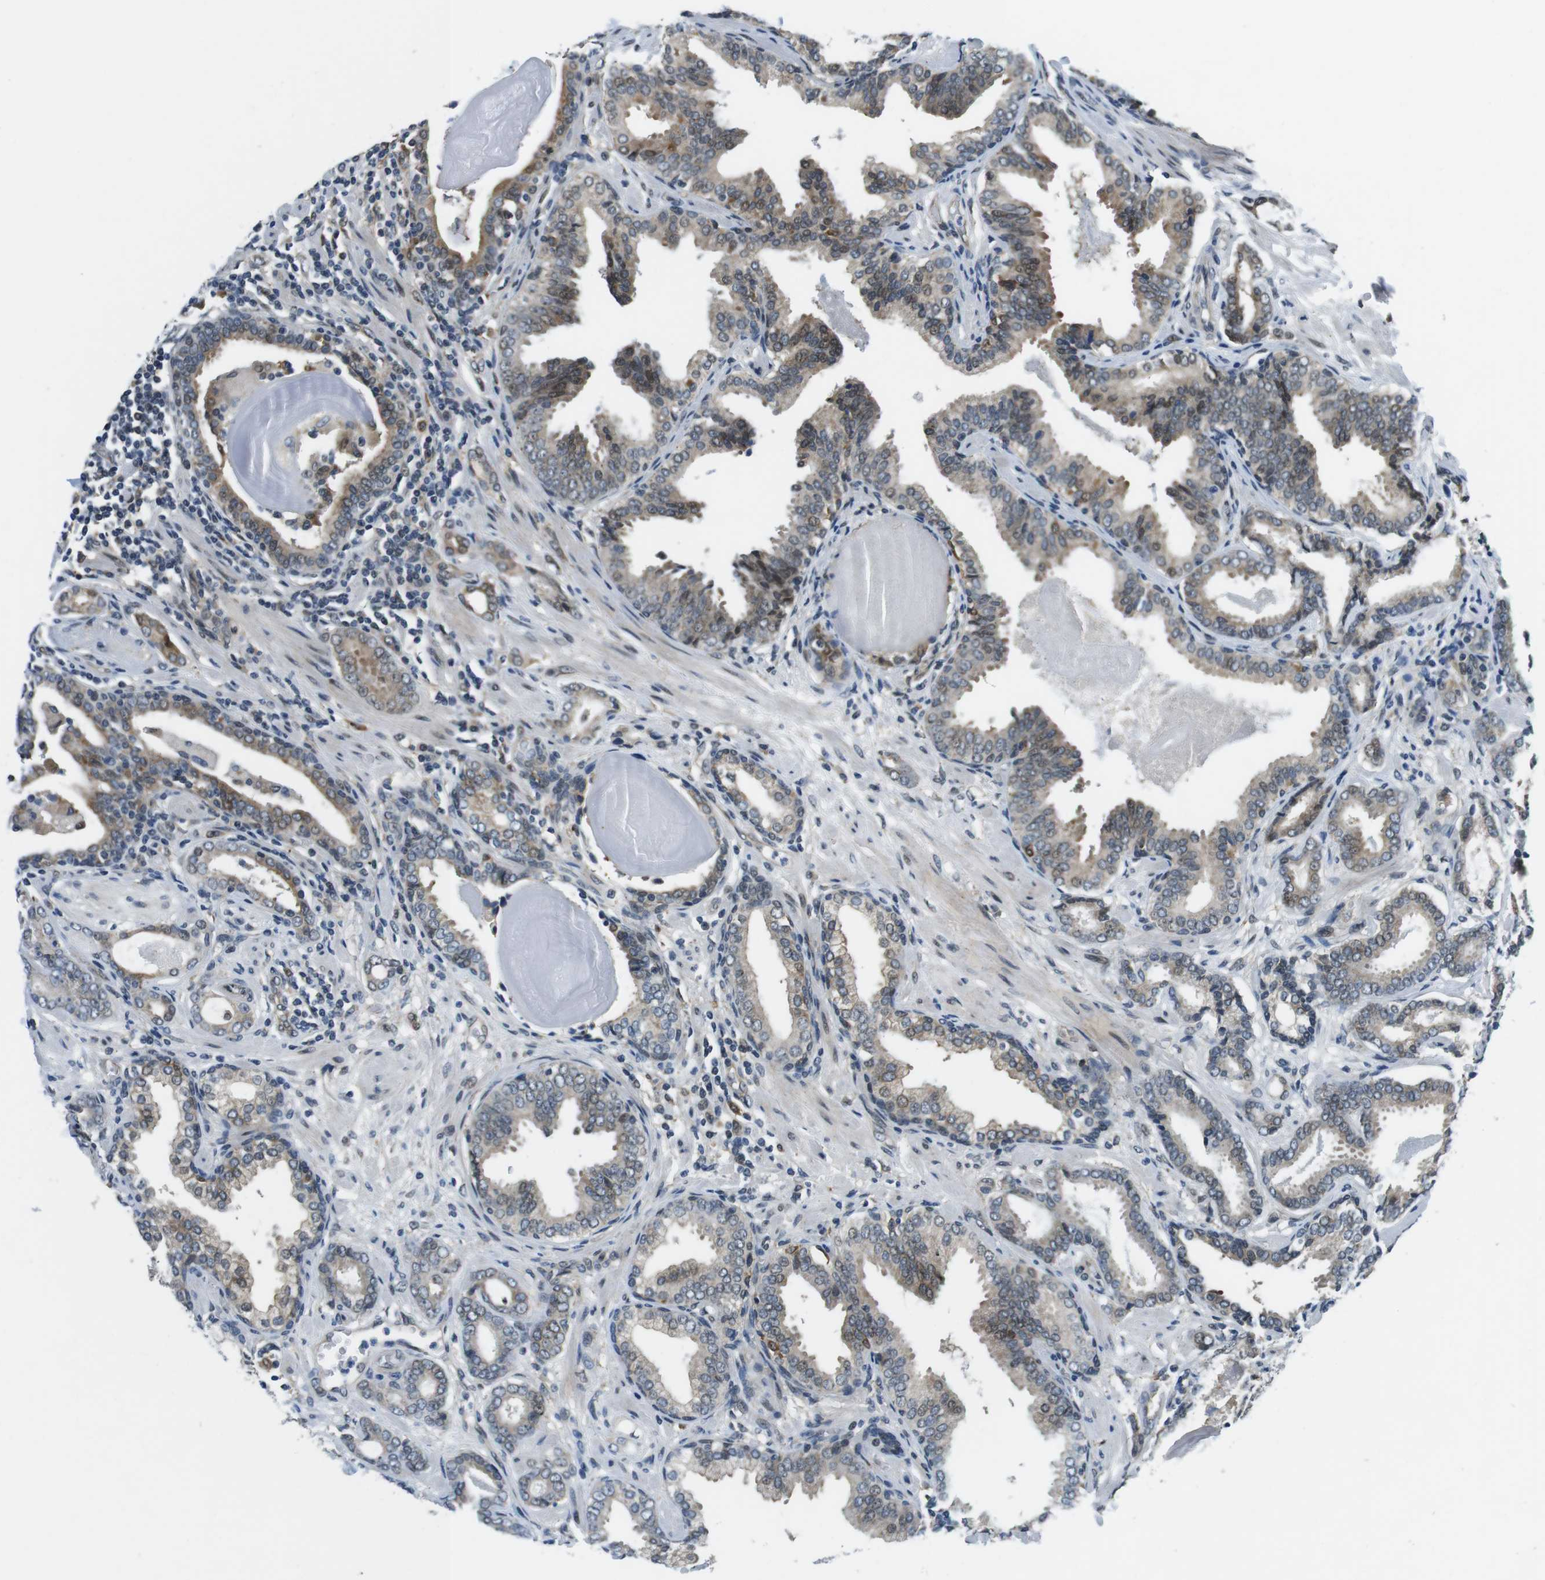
{"staining": {"intensity": "moderate", "quantity": ">75%", "location": "cytoplasmic/membranous"}, "tissue": "prostate cancer", "cell_type": "Tumor cells", "image_type": "cancer", "snomed": [{"axis": "morphology", "description": "Adenocarcinoma, Low grade"}, {"axis": "topography", "description": "Prostate"}], "caption": "About >75% of tumor cells in prostate cancer reveal moderate cytoplasmic/membranous protein positivity as visualized by brown immunohistochemical staining.", "gene": "PALD1", "patient": {"sex": "male", "age": 53}}